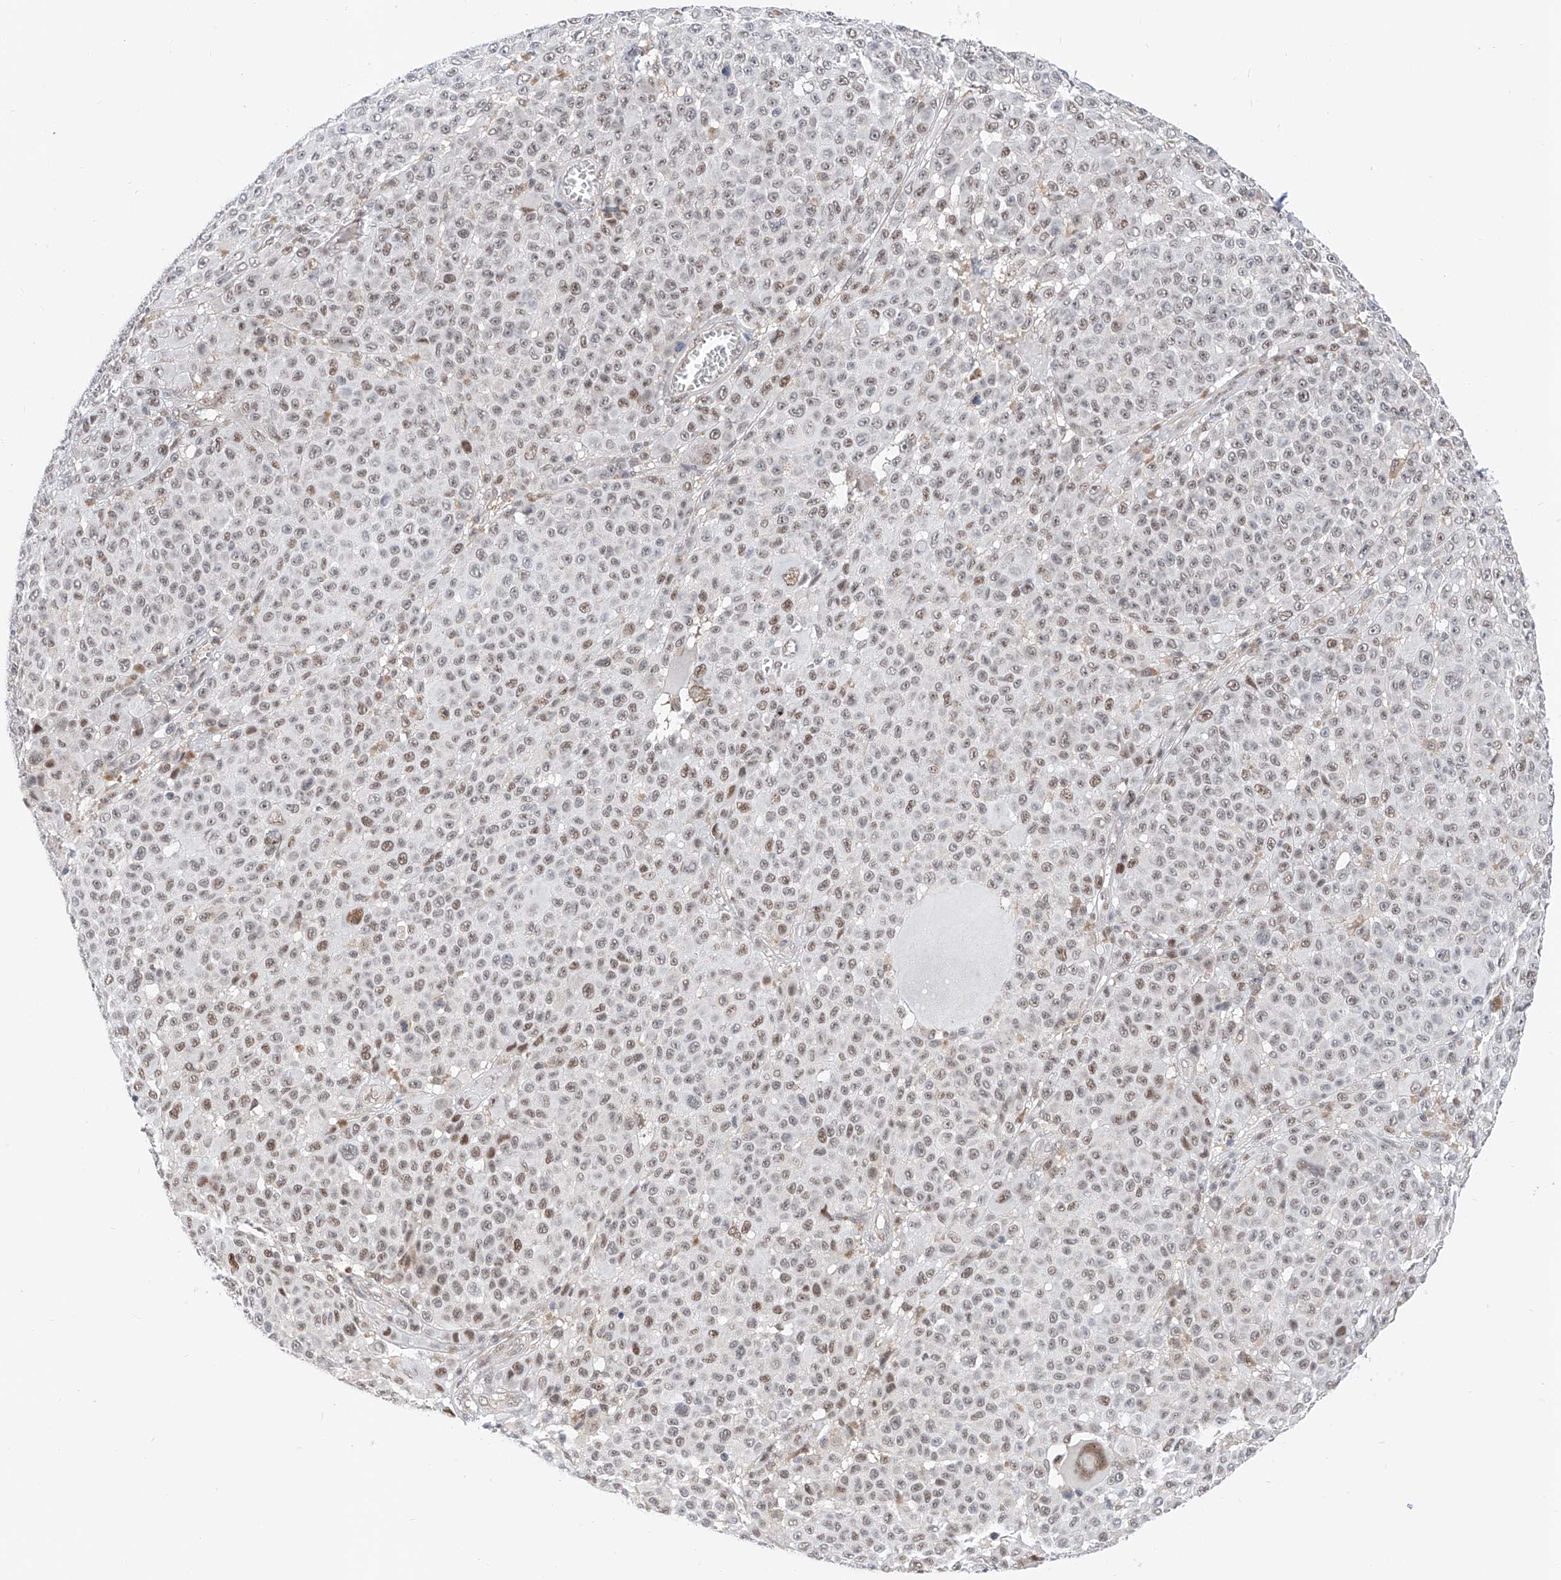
{"staining": {"intensity": "moderate", "quantity": "<25%", "location": "nuclear"}, "tissue": "melanoma", "cell_type": "Tumor cells", "image_type": "cancer", "snomed": [{"axis": "morphology", "description": "Malignant melanoma, NOS"}, {"axis": "topography", "description": "Skin"}], "caption": "Immunohistochemical staining of human melanoma shows low levels of moderate nuclear protein staining in about <25% of tumor cells. (DAB (3,3'-diaminobenzidine) = brown stain, brightfield microscopy at high magnification).", "gene": "SNRNP200", "patient": {"sex": "female", "age": 94}}